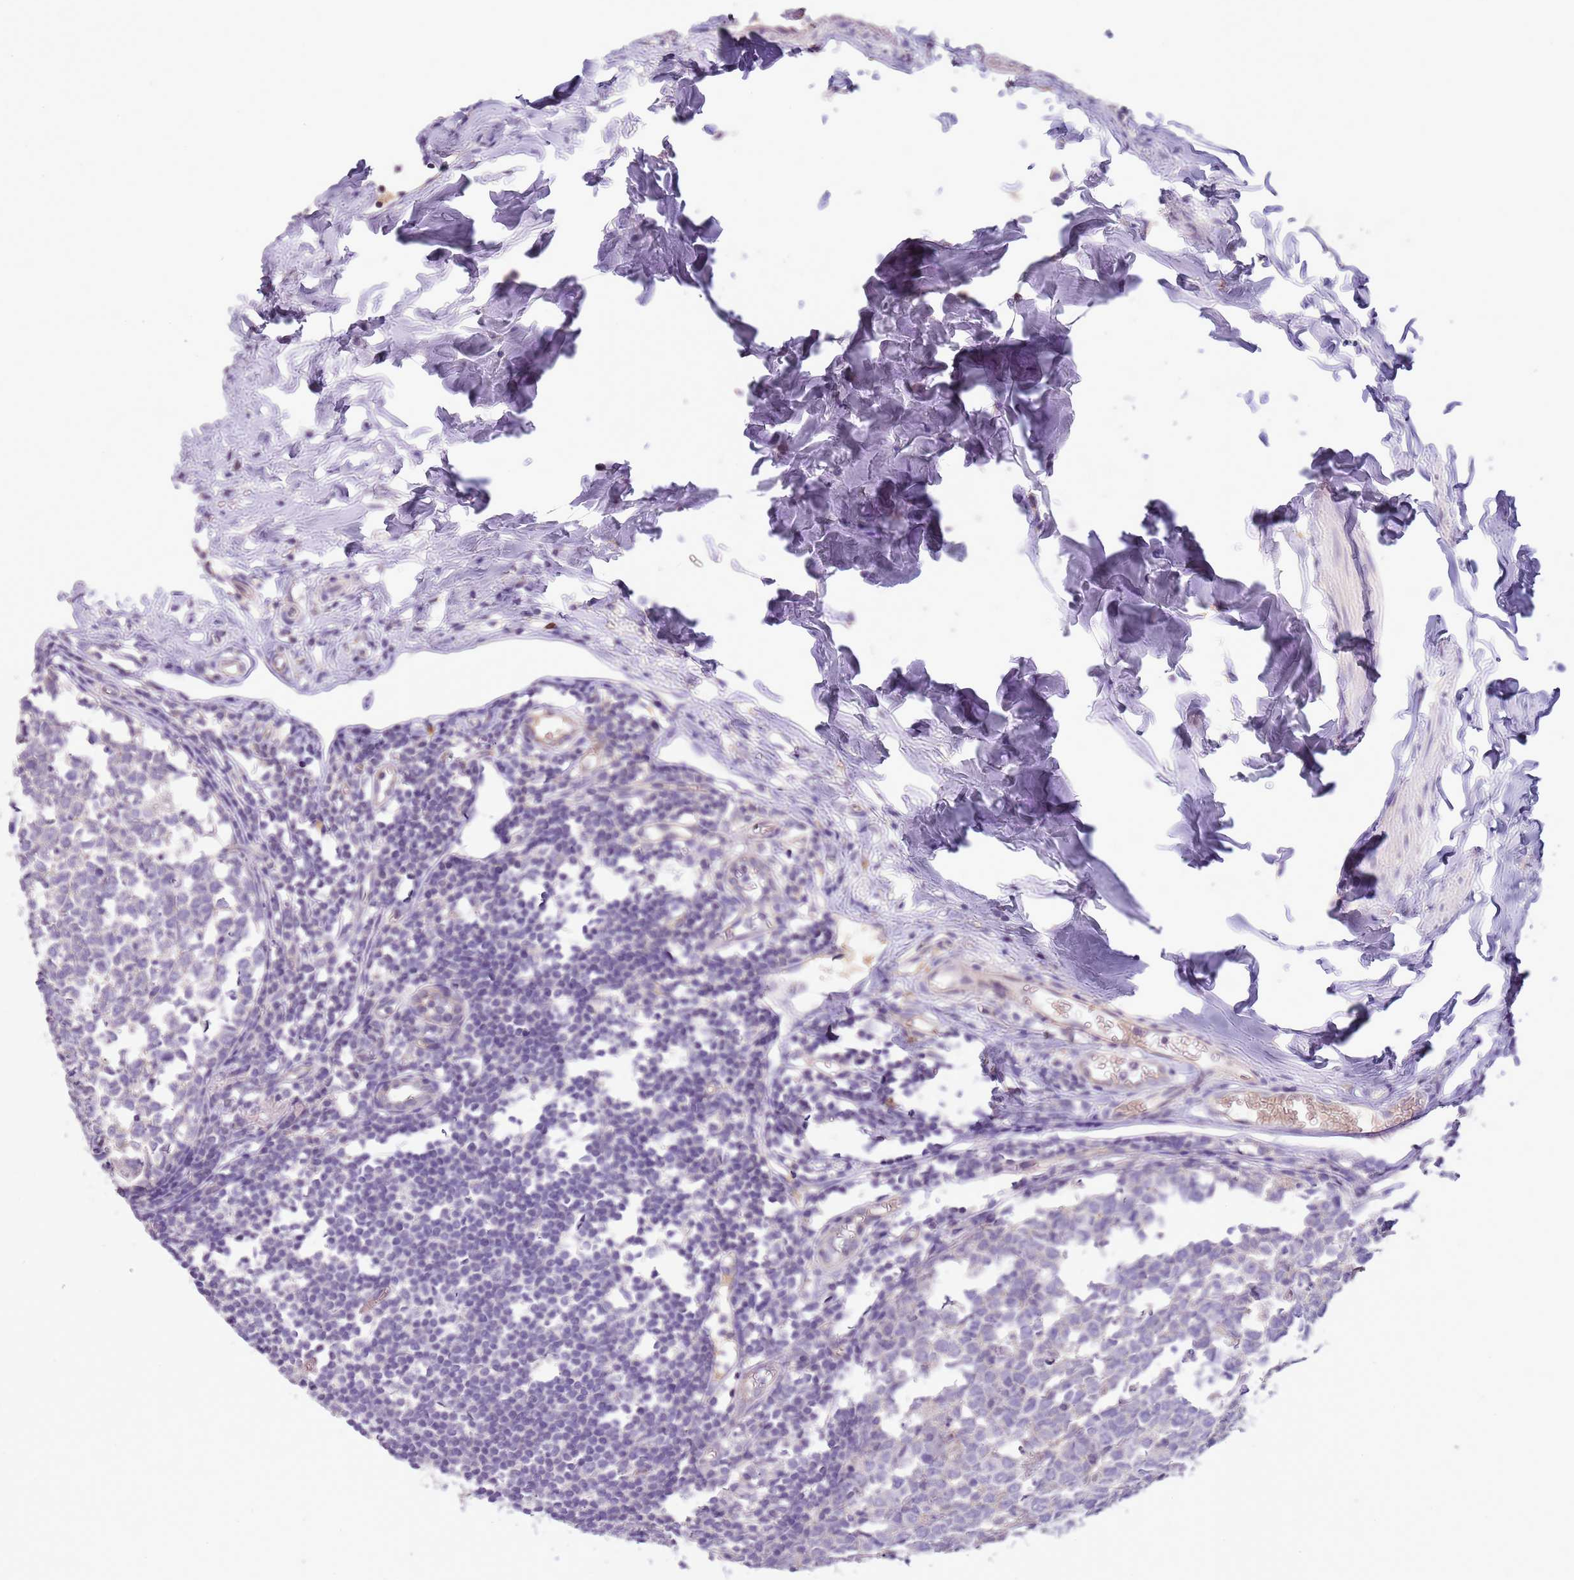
{"staining": {"intensity": "moderate", "quantity": "25%-75%", "location": "cytoplasmic/membranous"}, "tissue": "appendix", "cell_type": "Glandular cells", "image_type": "normal", "snomed": [{"axis": "morphology", "description": "Normal tissue, NOS"}, {"axis": "topography", "description": "Appendix"}], "caption": "A brown stain labels moderate cytoplasmic/membranous staining of a protein in glandular cells of normal human appendix.", "gene": "HES3", "patient": {"sex": "male", "age": 14}}